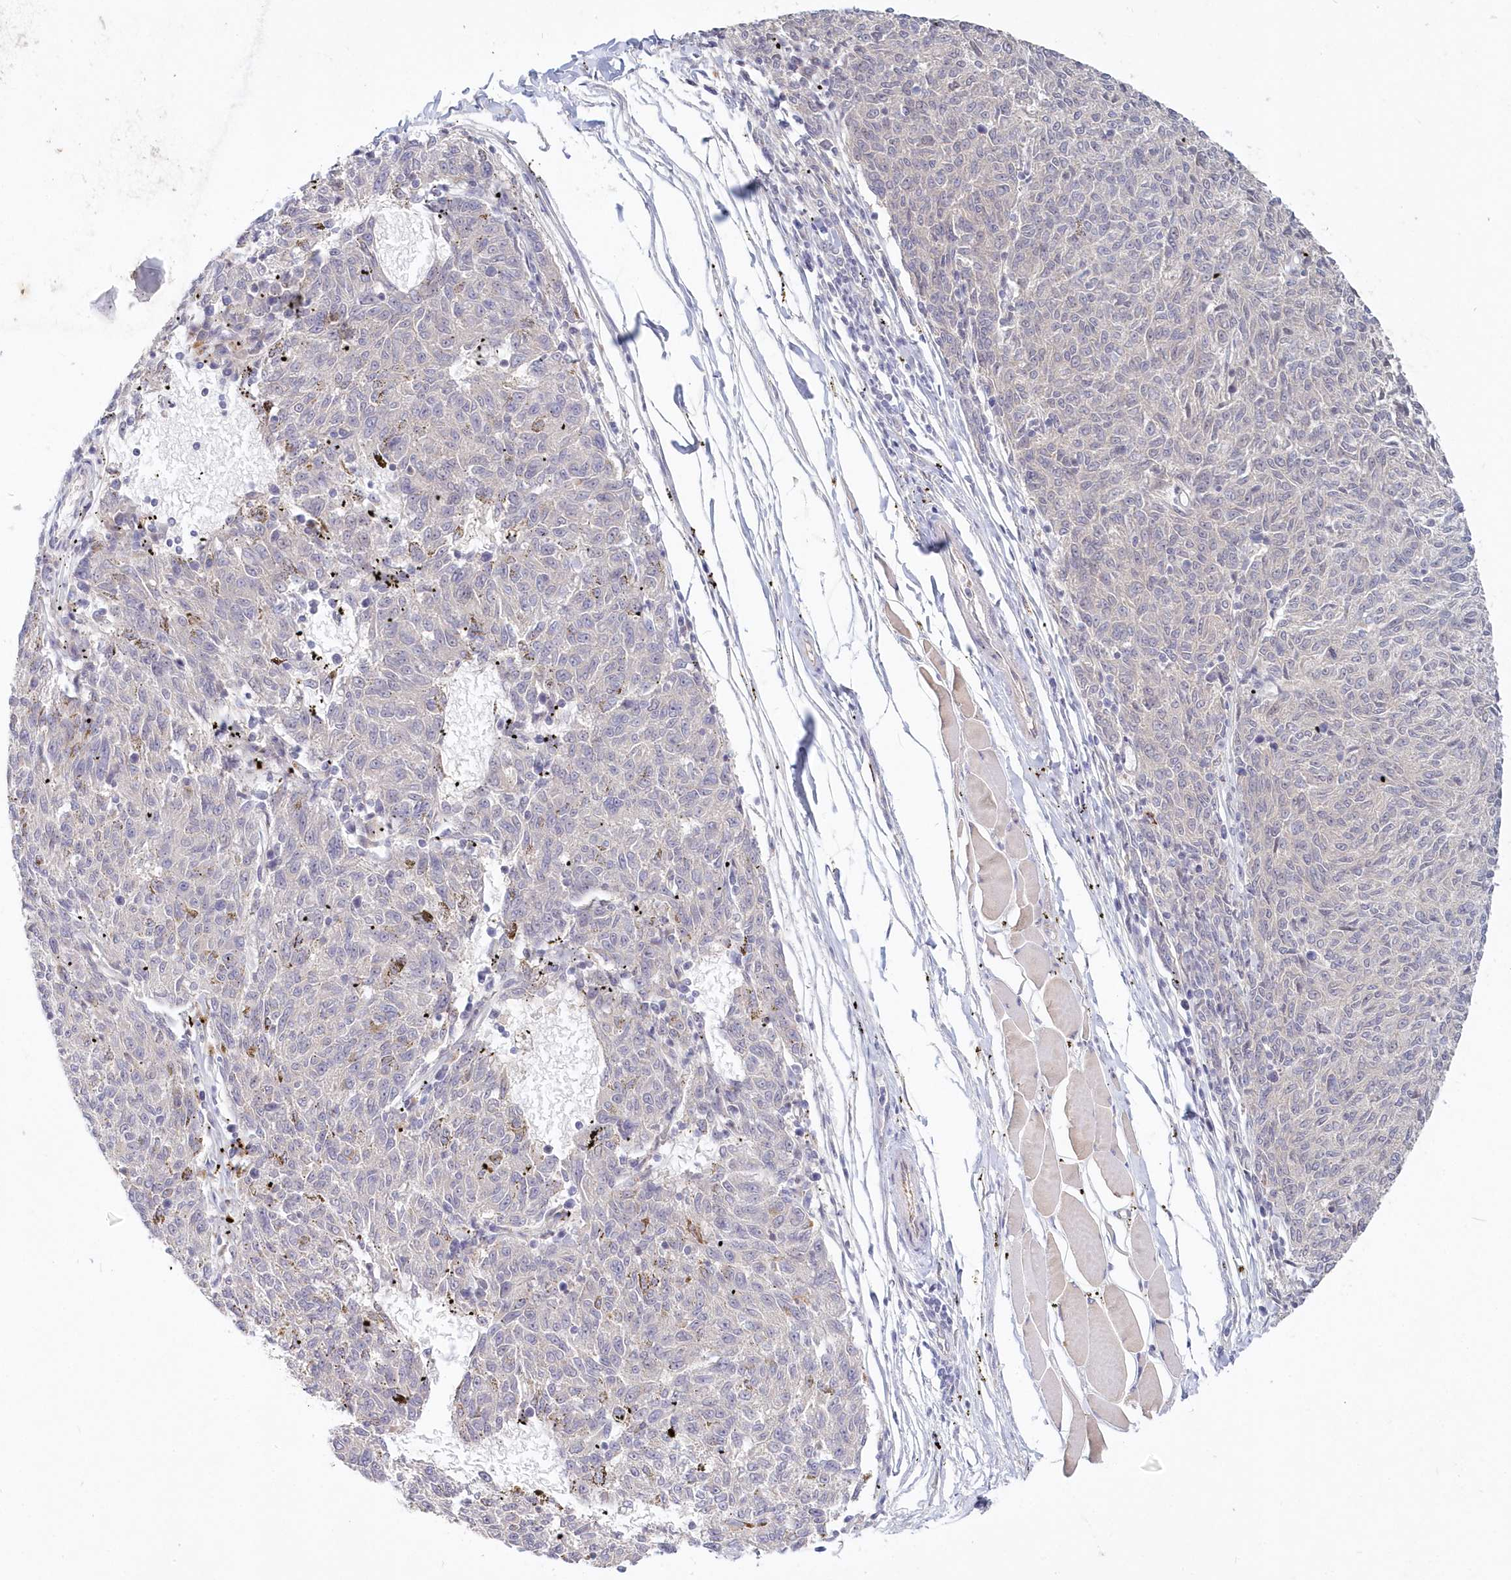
{"staining": {"intensity": "negative", "quantity": "none", "location": "none"}, "tissue": "melanoma", "cell_type": "Tumor cells", "image_type": "cancer", "snomed": [{"axis": "morphology", "description": "Malignant melanoma, NOS"}, {"axis": "topography", "description": "Skin"}], "caption": "Melanoma stained for a protein using IHC displays no expression tumor cells.", "gene": "KATNA1", "patient": {"sex": "female", "age": 72}}